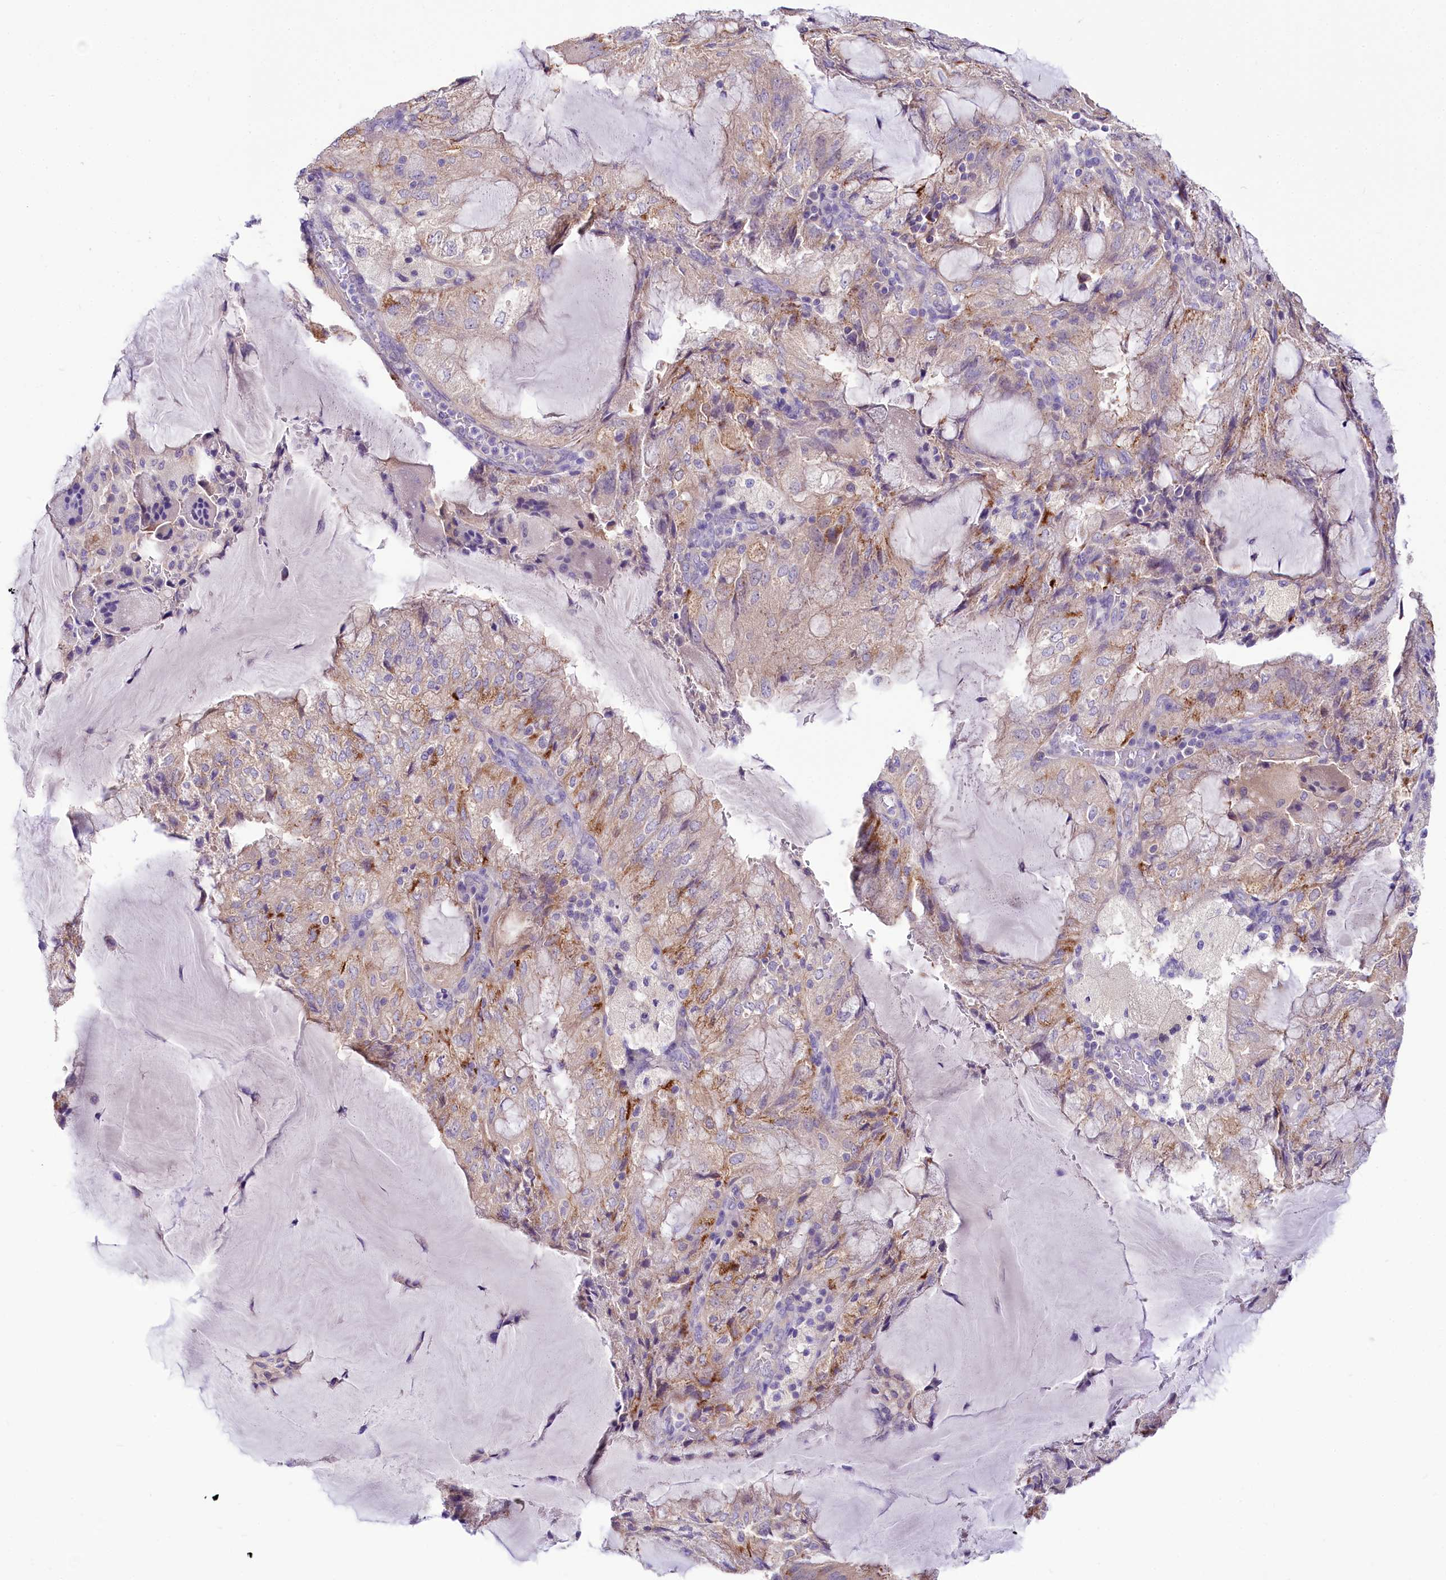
{"staining": {"intensity": "strong", "quantity": "<25%", "location": "cytoplasmic/membranous"}, "tissue": "endometrial cancer", "cell_type": "Tumor cells", "image_type": "cancer", "snomed": [{"axis": "morphology", "description": "Adenocarcinoma, NOS"}, {"axis": "topography", "description": "Endometrium"}], "caption": "Immunohistochemistry image of human endometrial adenocarcinoma stained for a protein (brown), which reveals medium levels of strong cytoplasmic/membranous expression in approximately <25% of tumor cells.", "gene": "ABHD5", "patient": {"sex": "female", "age": 81}}